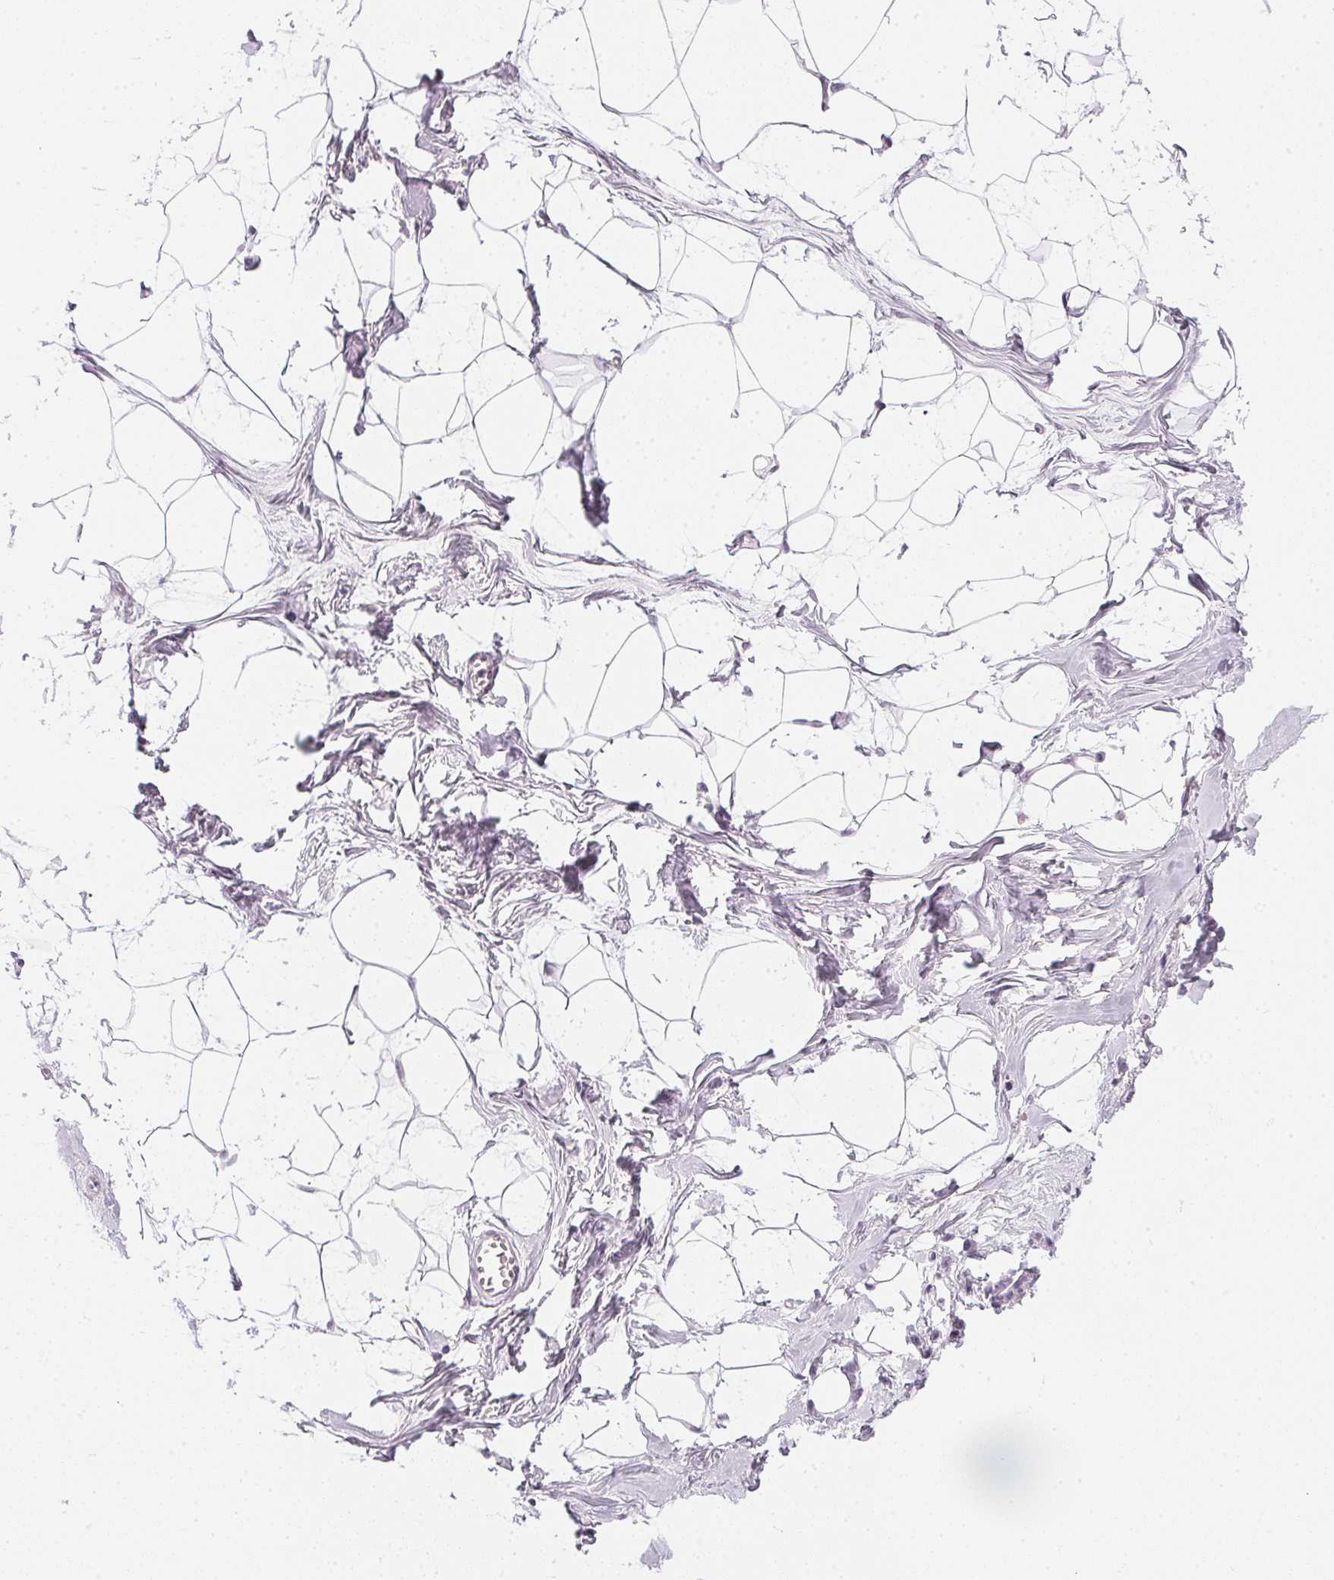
{"staining": {"intensity": "negative", "quantity": "none", "location": "none"}, "tissue": "breast", "cell_type": "Adipocytes", "image_type": "normal", "snomed": [{"axis": "morphology", "description": "Normal tissue, NOS"}, {"axis": "topography", "description": "Breast"}], "caption": "Immunohistochemistry (IHC) photomicrograph of benign breast: breast stained with DAB shows no significant protein staining in adipocytes.", "gene": "CHST4", "patient": {"sex": "female", "age": 45}}